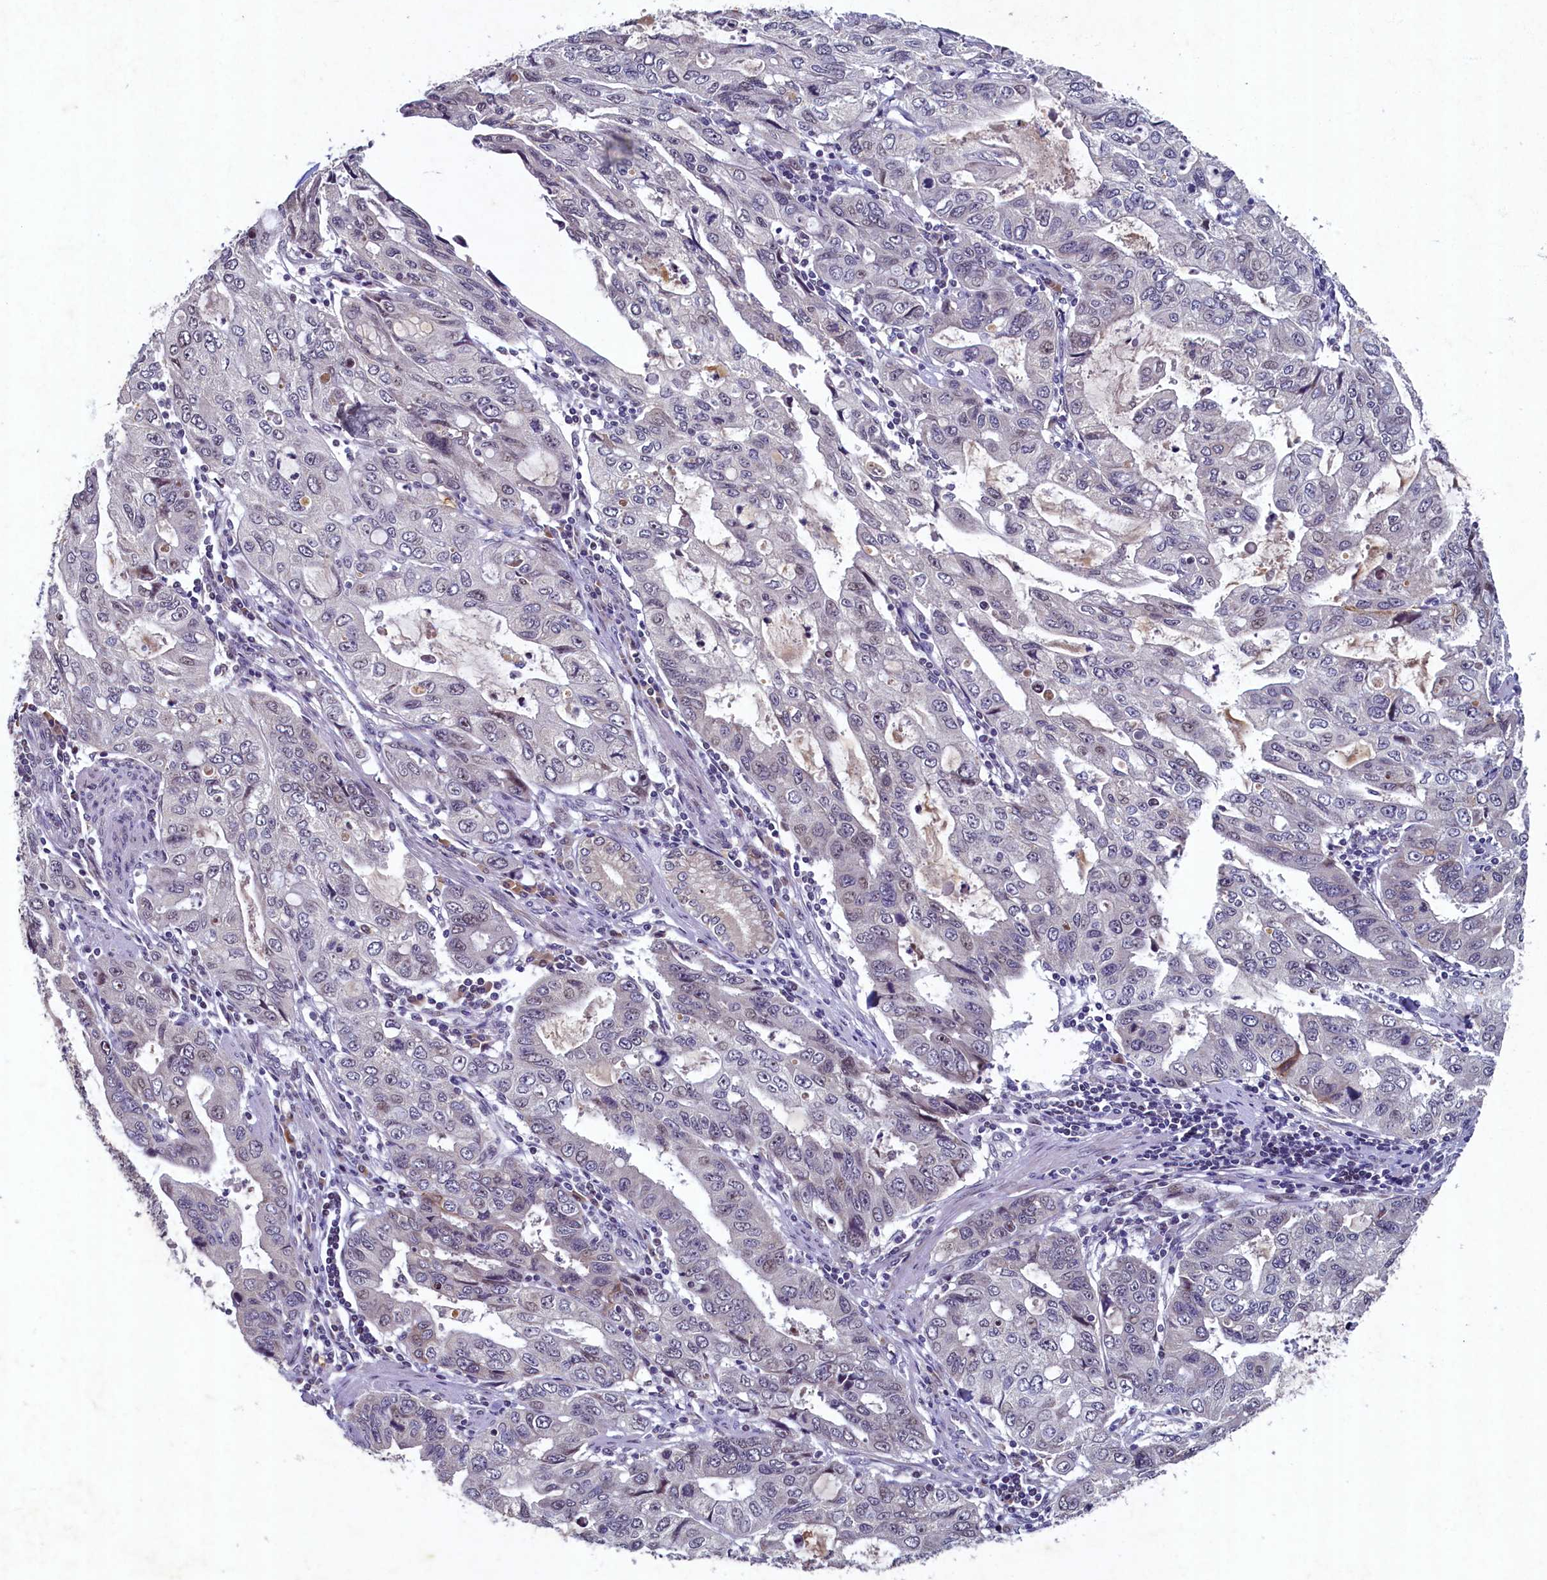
{"staining": {"intensity": "weak", "quantity": "<25%", "location": "nuclear"}, "tissue": "stomach cancer", "cell_type": "Tumor cells", "image_type": "cancer", "snomed": [{"axis": "morphology", "description": "Adenocarcinoma, NOS"}, {"axis": "topography", "description": "Stomach, upper"}], "caption": "High power microscopy histopathology image of an immunohistochemistry photomicrograph of stomach adenocarcinoma, revealing no significant expression in tumor cells.", "gene": "LATS2", "patient": {"sex": "female", "age": 52}}